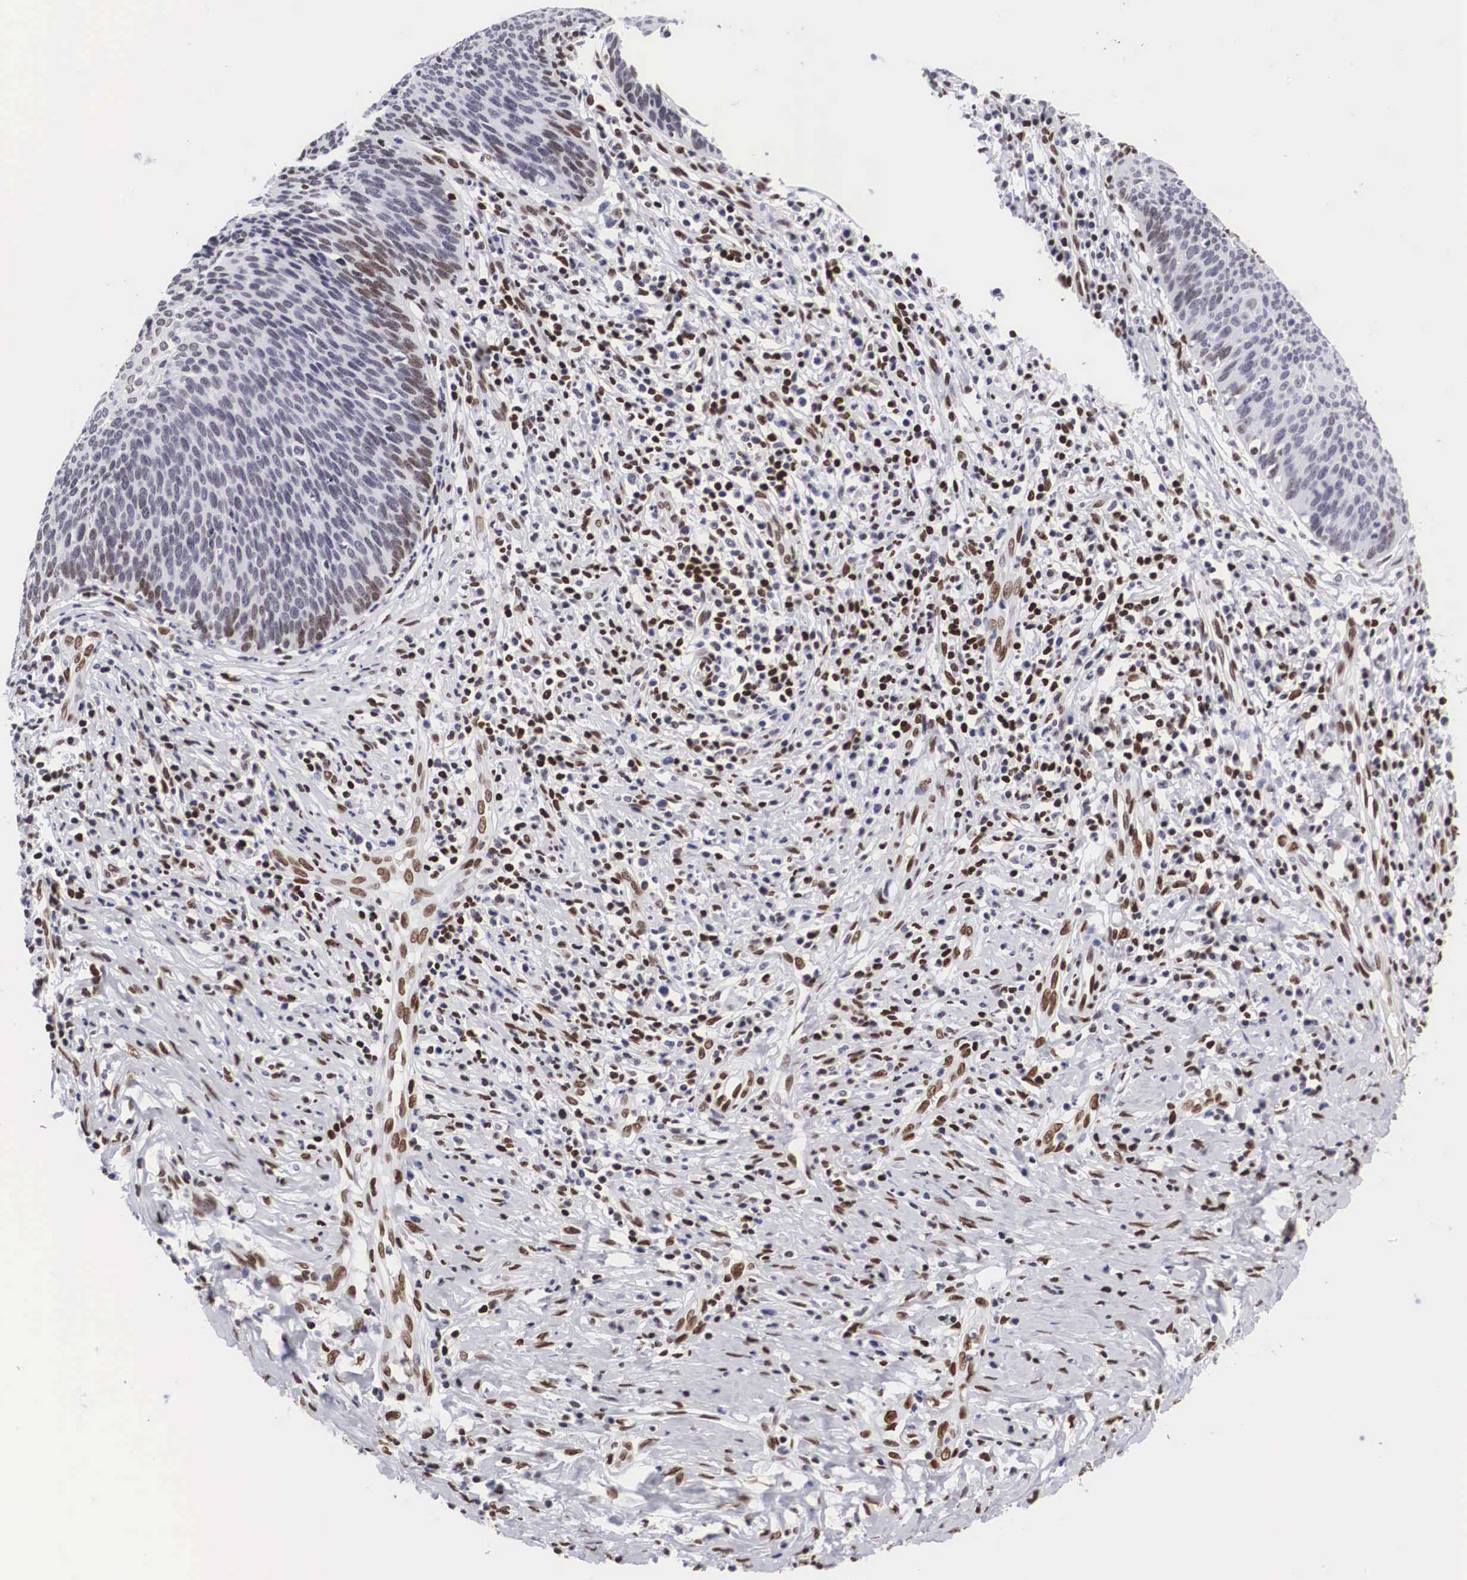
{"staining": {"intensity": "moderate", "quantity": "25%-75%", "location": "nuclear"}, "tissue": "cervical cancer", "cell_type": "Tumor cells", "image_type": "cancer", "snomed": [{"axis": "morphology", "description": "Squamous cell carcinoma, NOS"}, {"axis": "topography", "description": "Cervix"}], "caption": "Immunohistochemistry photomicrograph of human cervical cancer stained for a protein (brown), which displays medium levels of moderate nuclear expression in approximately 25%-75% of tumor cells.", "gene": "MECP2", "patient": {"sex": "female", "age": 41}}